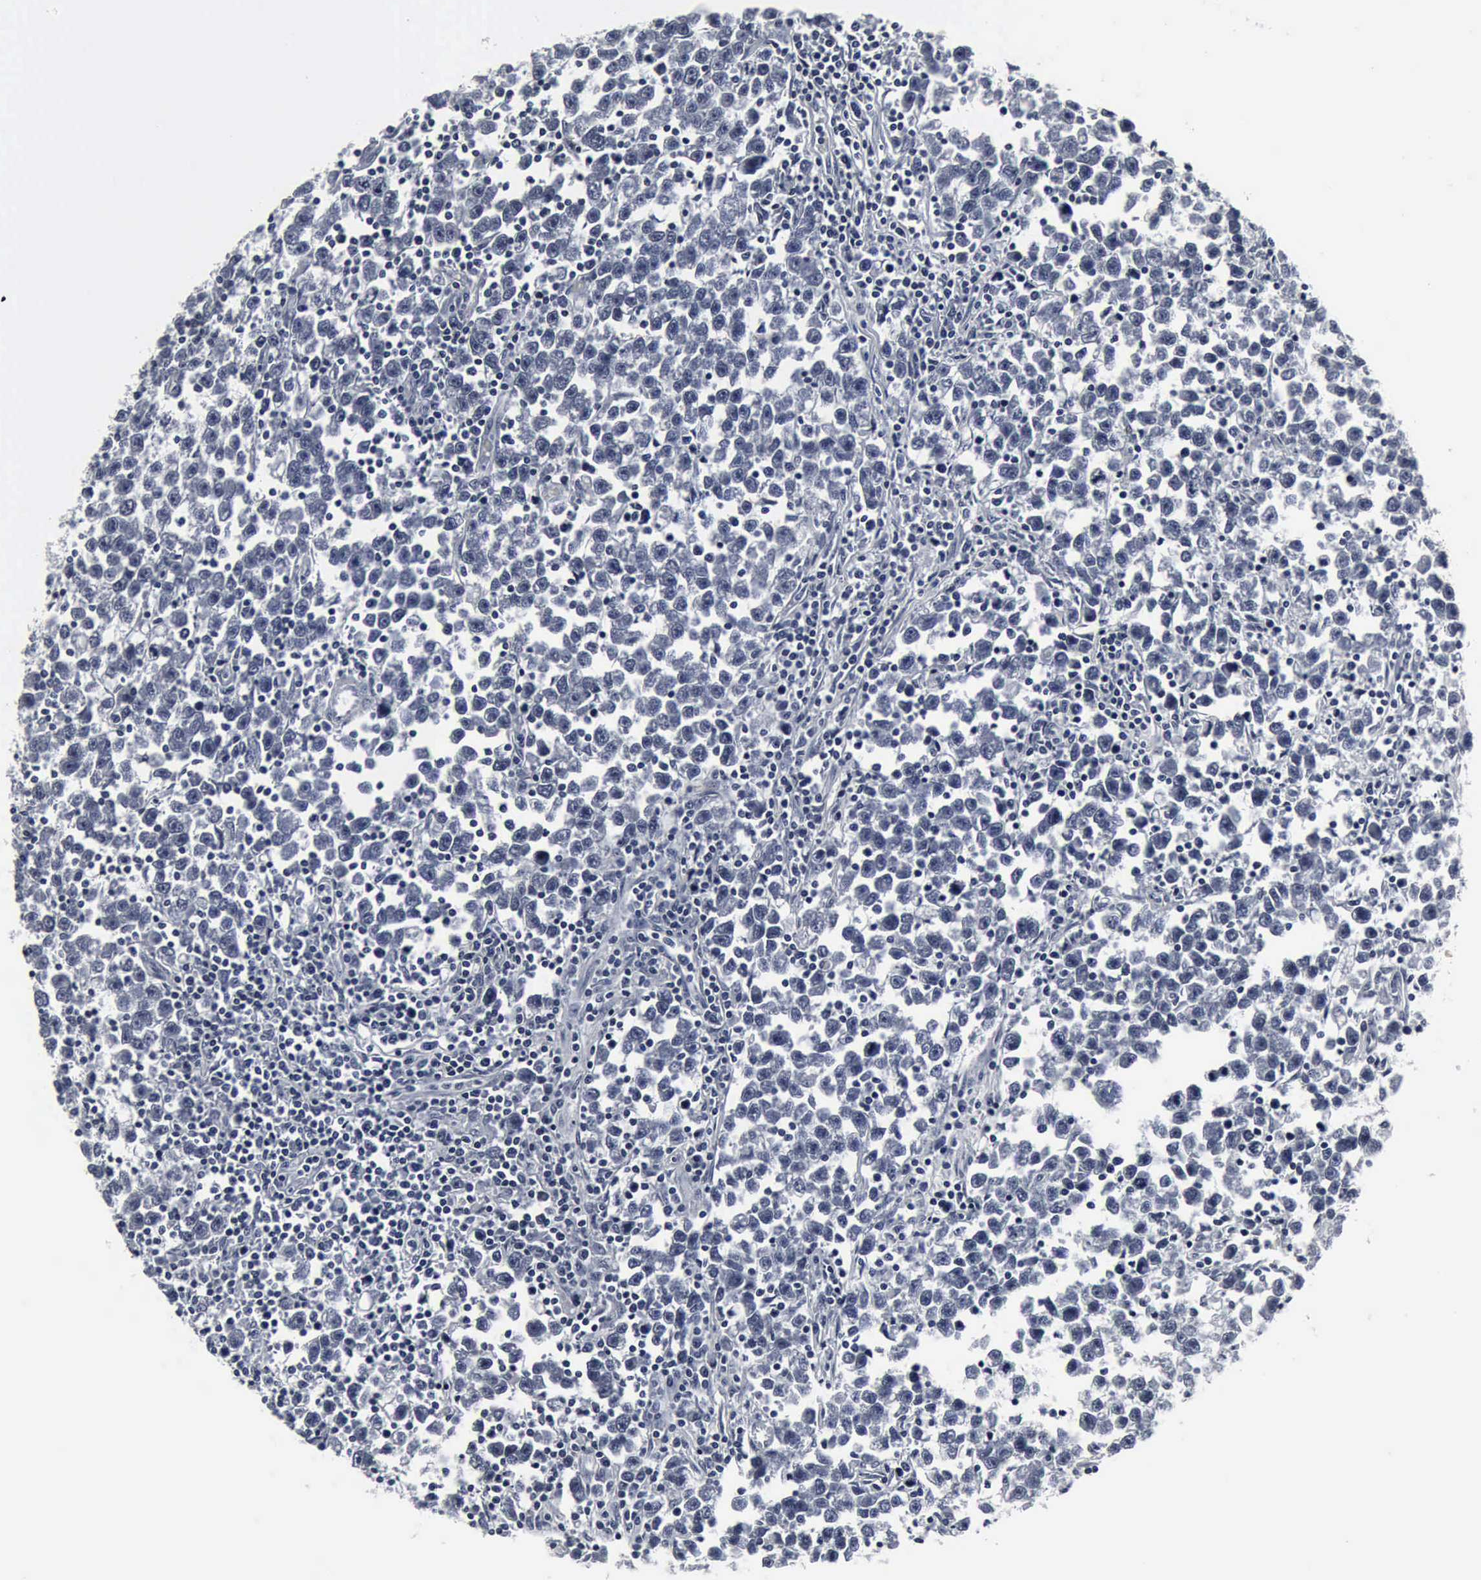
{"staining": {"intensity": "negative", "quantity": "none", "location": "none"}, "tissue": "testis cancer", "cell_type": "Tumor cells", "image_type": "cancer", "snomed": [{"axis": "morphology", "description": "Seminoma, NOS"}, {"axis": "topography", "description": "Testis"}], "caption": "This is an IHC photomicrograph of human testis cancer (seminoma). There is no positivity in tumor cells.", "gene": "SNAP25", "patient": {"sex": "male", "age": 43}}